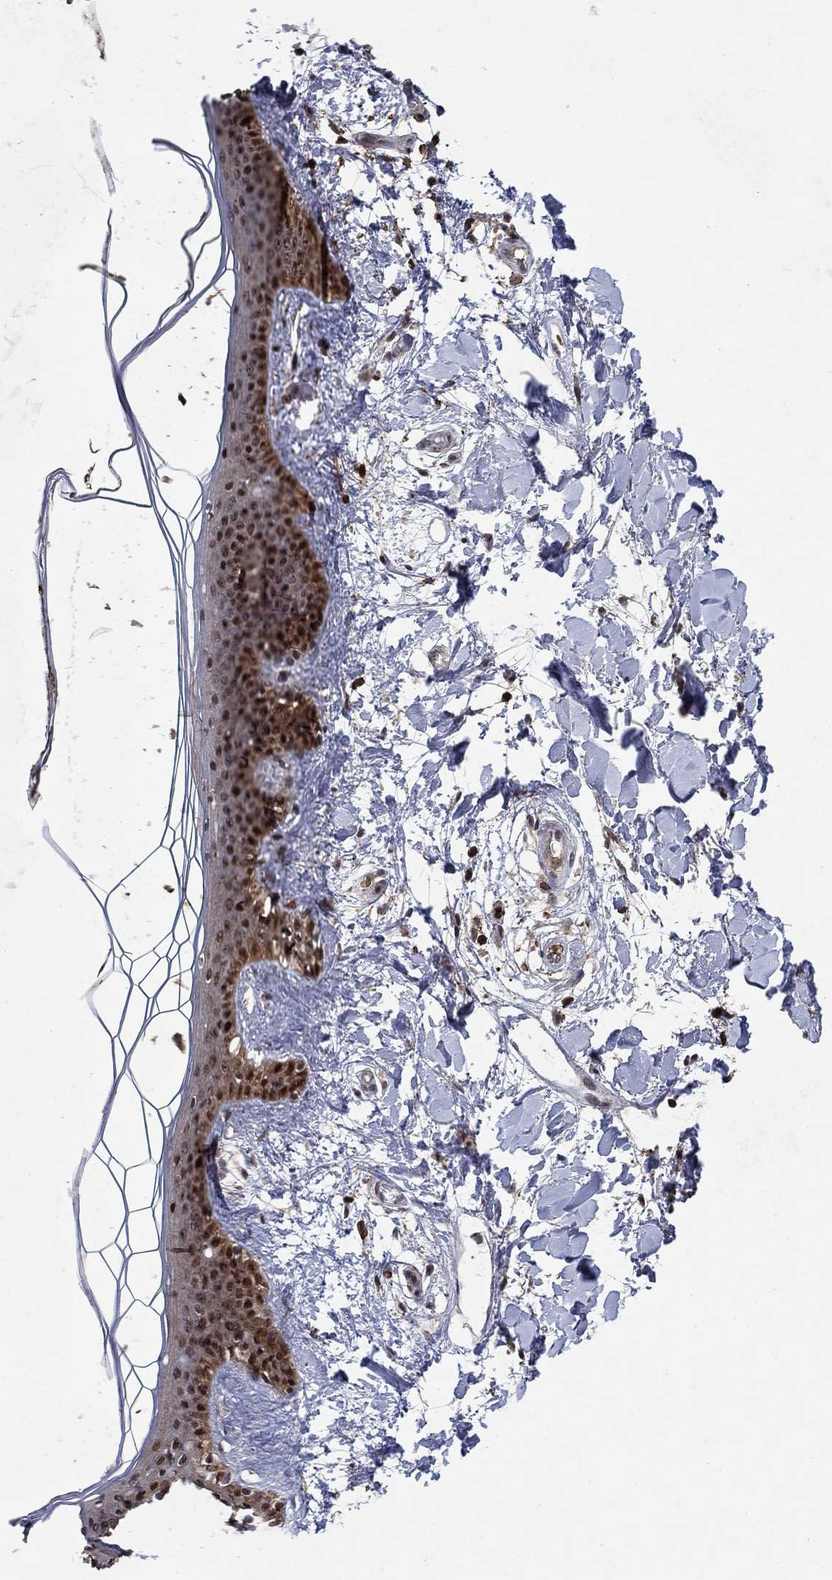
{"staining": {"intensity": "moderate", "quantity": "25%-75%", "location": "cytoplasmic/membranous"}, "tissue": "skin", "cell_type": "Fibroblasts", "image_type": "normal", "snomed": [{"axis": "morphology", "description": "Normal tissue, NOS"}, {"axis": "topography", "description": "Skin"}], "caption": "Brown immunohistochemical staining in normal skin displays moderate cytoplasmic/membranous staining in about 25%-75% of fibroblasts. The staining was performed using DAB to visualize the protein expression in brown, while the nuclei were stained in blue with hematoxylin (Magnification: 20x).", "gene": "CCDC66", "patient": {"sex": "female", "age": 34}}